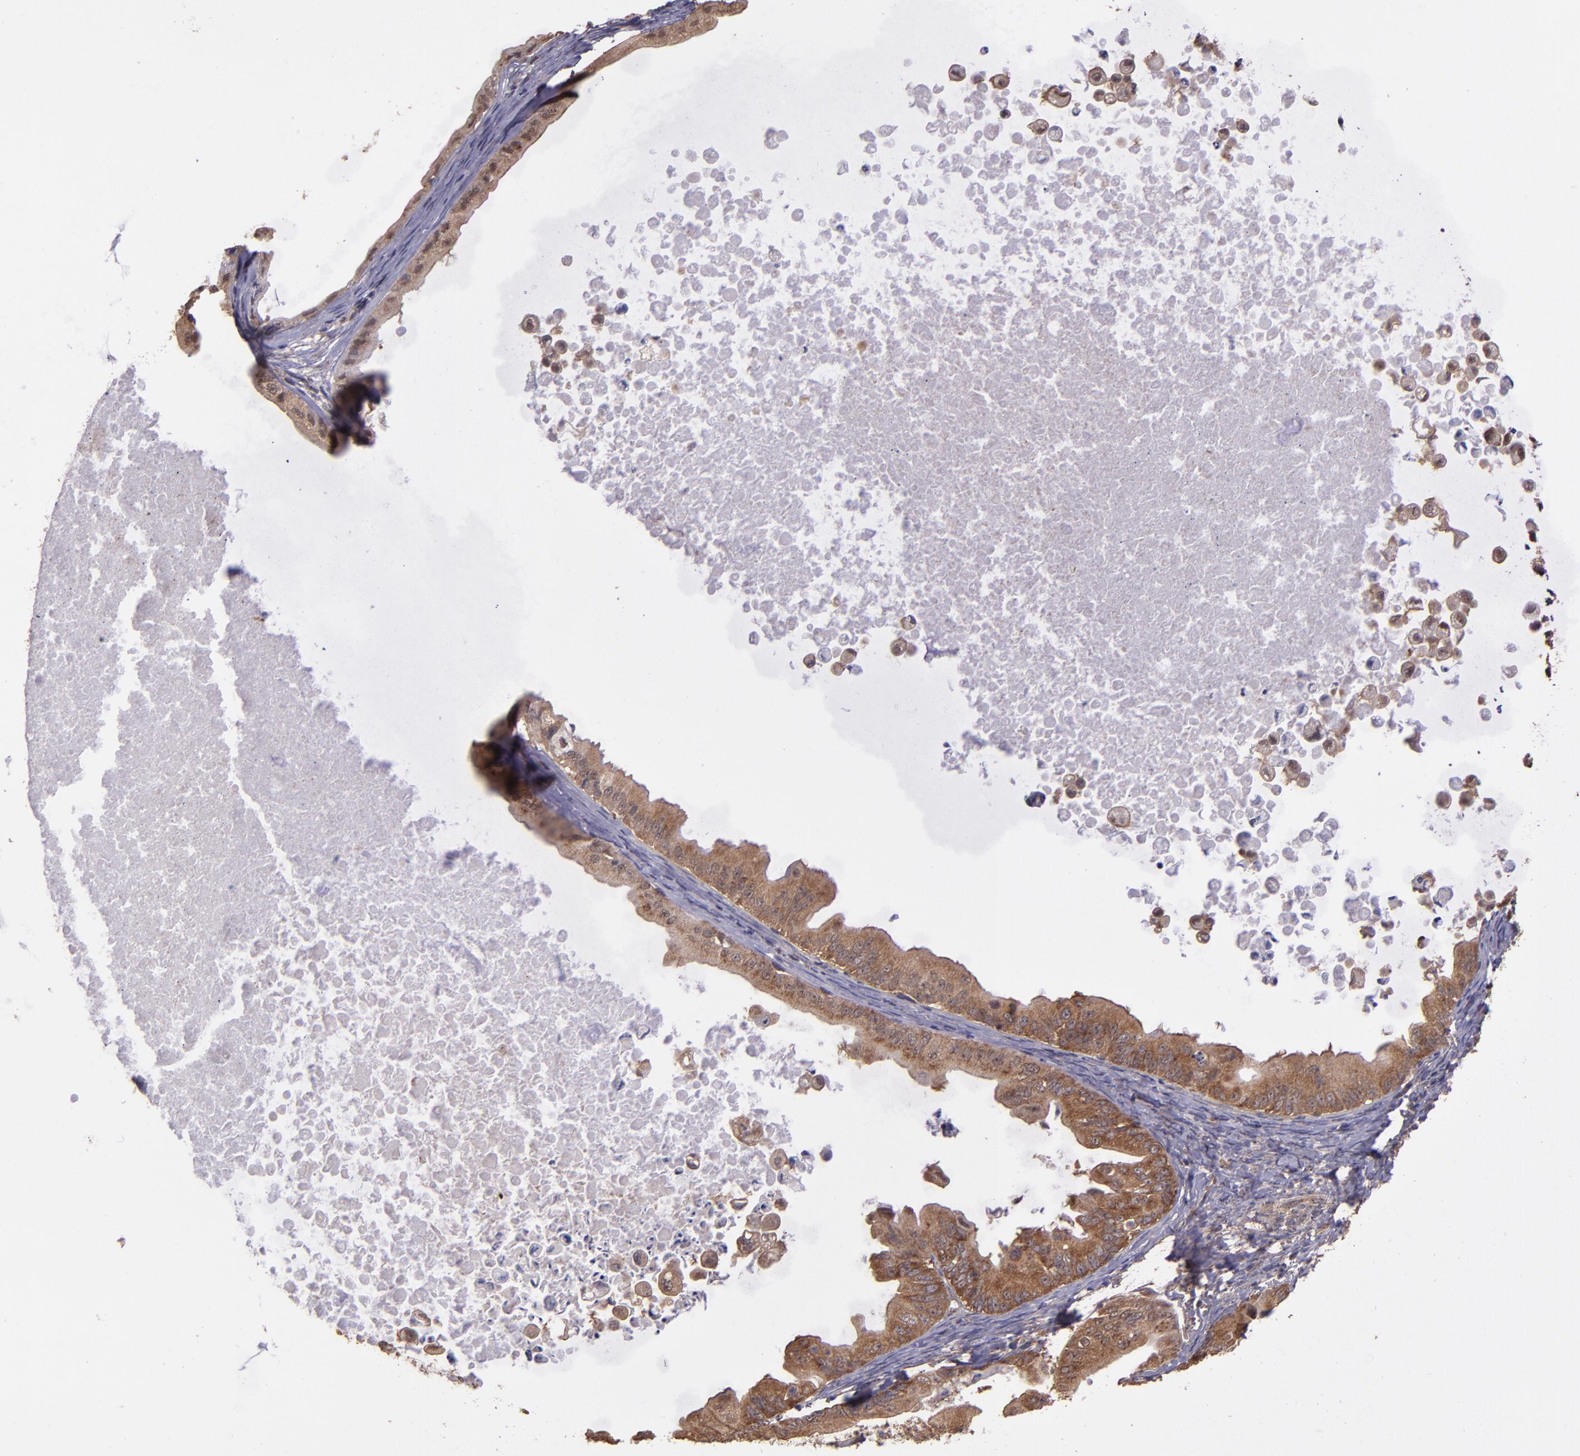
{"staining": {"intensity": "strong", "quantity": ">75%", "location": "cytoplasmic/membranous"}, "tissue": "ovarian cancer", "cell_type": "Tumor cells", "image_type": "cancer", "snomed": [{"axis": "morphology", "description": "Cystadenocarcinoma, mucinous, NOS"}, {"axis": "topography", "description": "Ovary"}], "caption": "A histopathology image of human ovarian cancer (mucinous cystadenocarcinoma) stained for a protein shows strong cytoplasmic/membranous brown staining in tumor cells.", "gene": "USP51", "patient": {"sex": "female", "age": 37}}